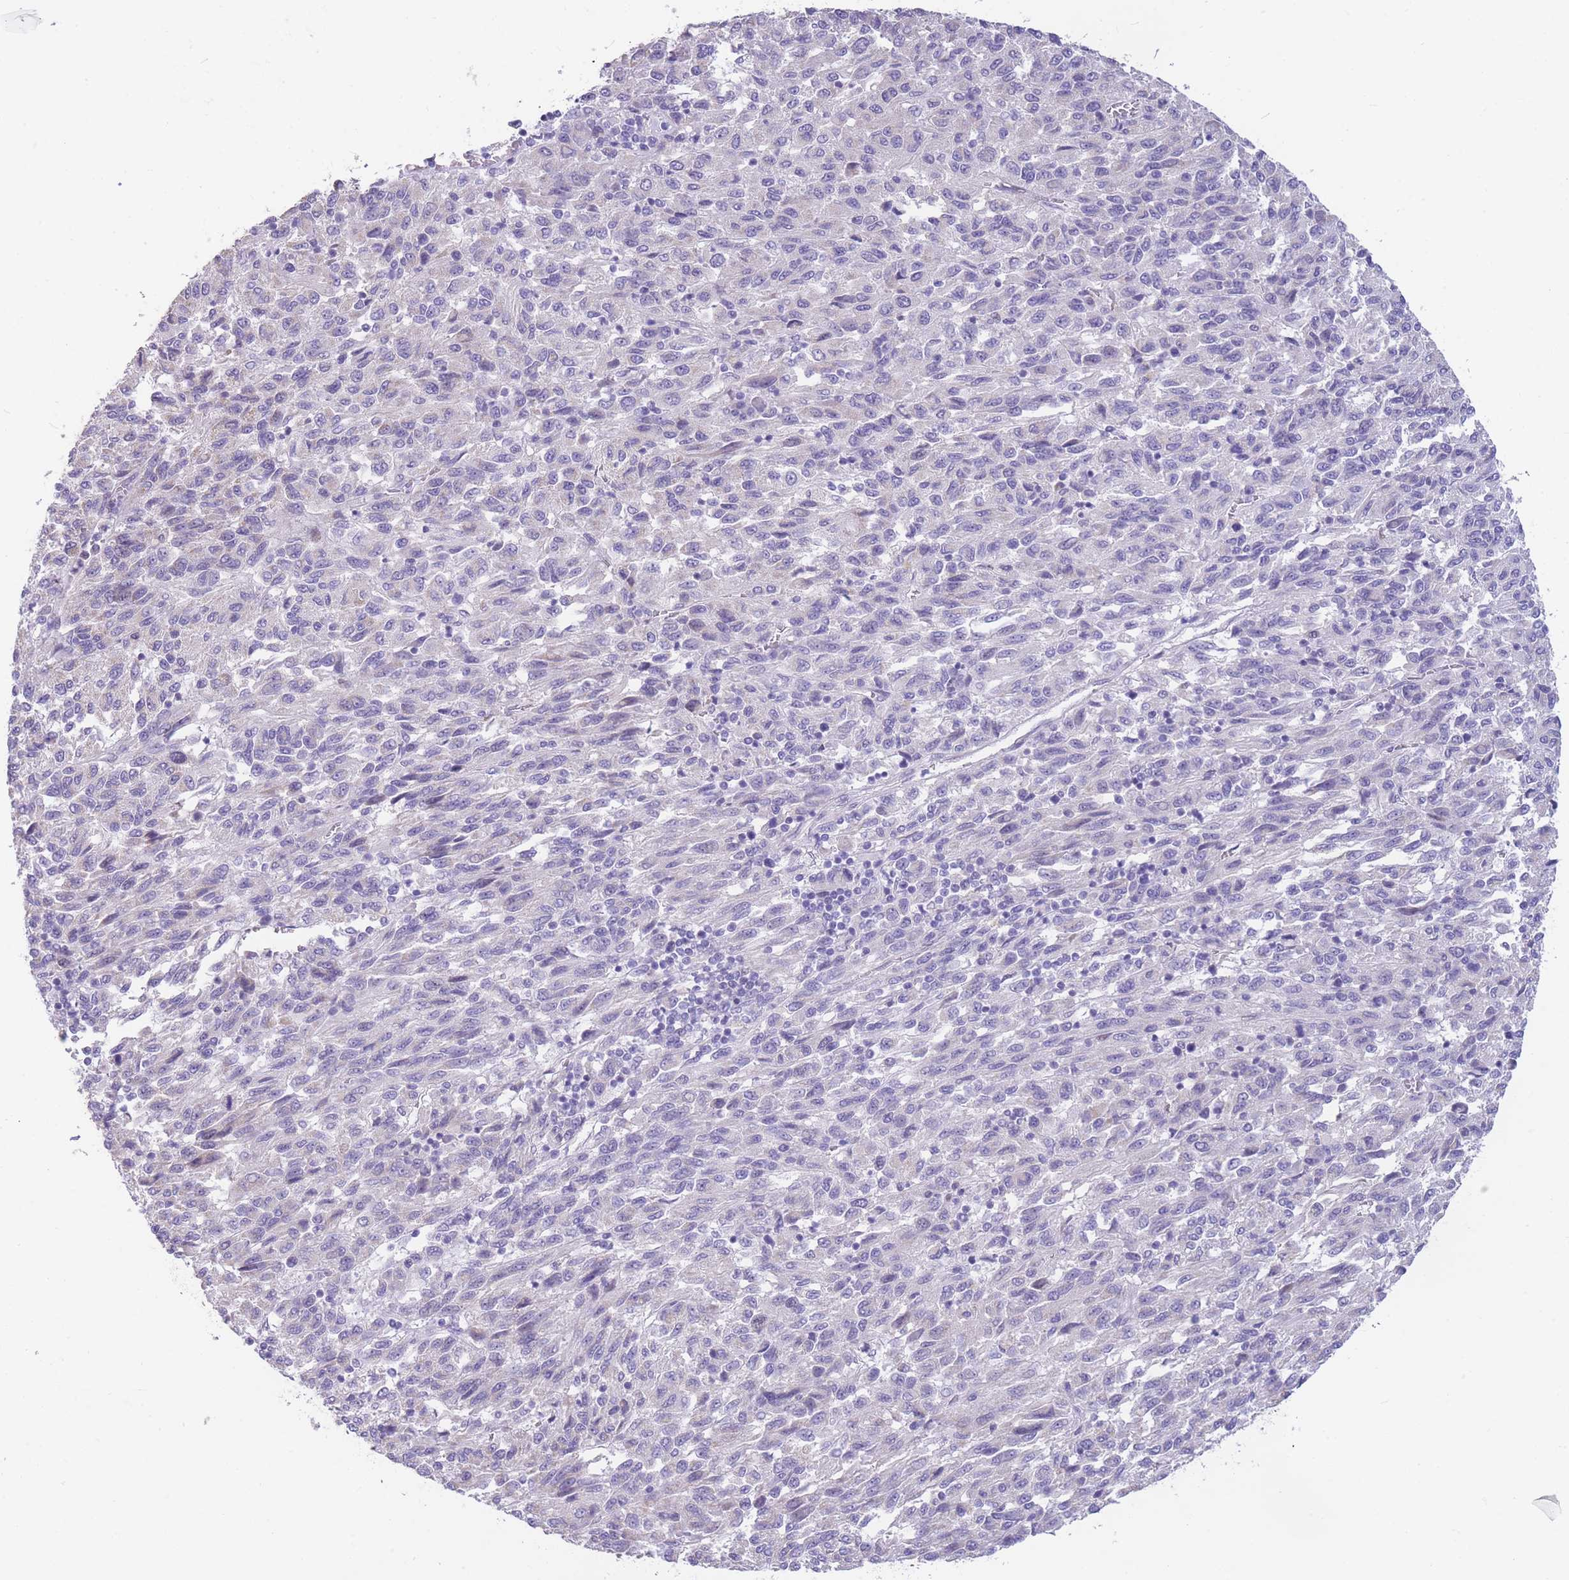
{"staining": {"intensity": "negative", "quantity": "none", "location": "none"}, "tissue": "melanoma", "cell_type": "Tumor cells", "image_type": "cancer", "snomed": [{"axis": "morphology", "description": "Malignant melanoma, Metastatic site"}, {"axis": "topography", "description": "Lung"}], "caption": "High magnification brightfield microscopy of melanoma stained with DAB (3,3'-diaminobenzidine) (brown) and counterstained with hematoxylin (blue): tumor cells show no significant expression.", "gene": "SHCBP1", "patient": {"sex": "male", "age": 64}}